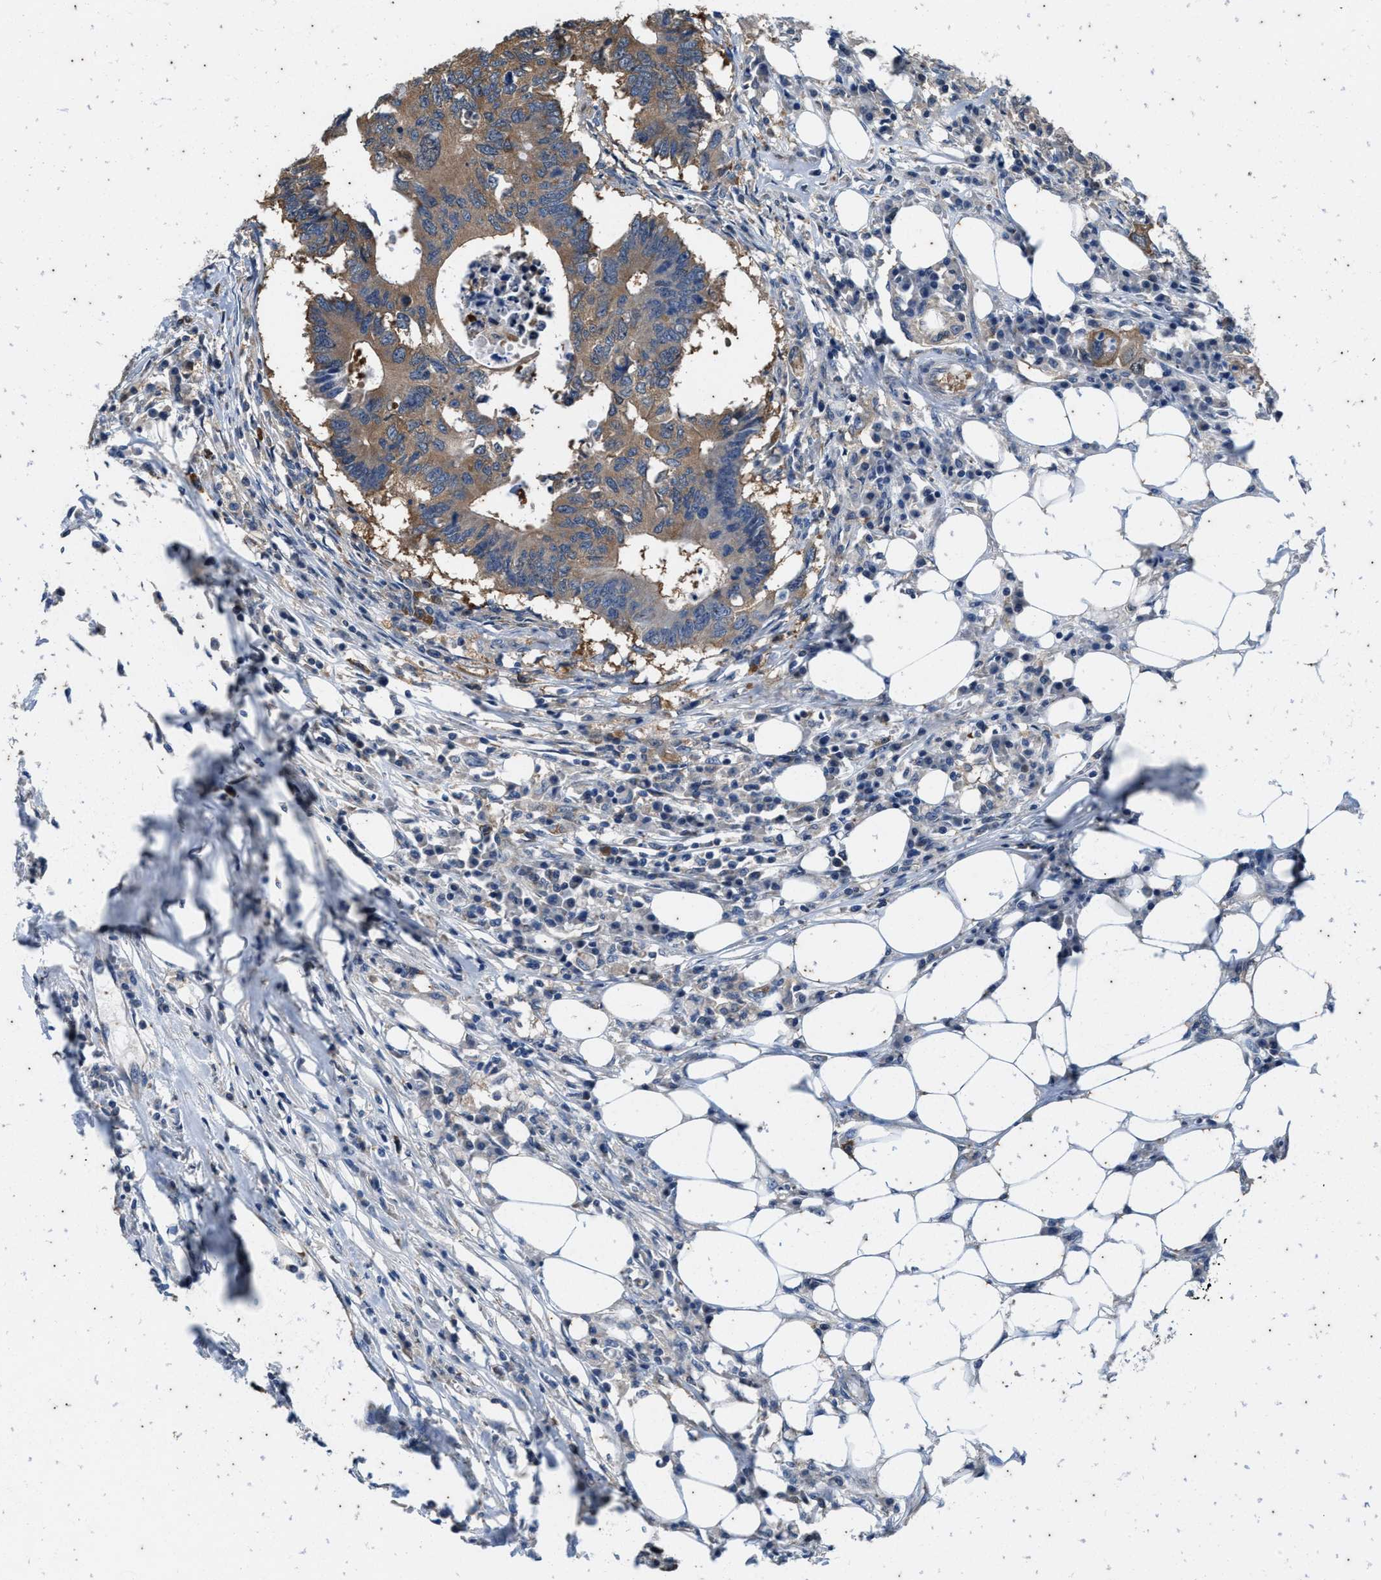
{"staining": {"intensity": "moderate", "quantity": ">75%", "location": "cytoplasmic/membranous"}, "tissue": "colorectal cancer", "cell_type": "Tumor cells", "image_type": "cancer", "snomed": [{"axis": "morphology", "description": "Adenocarcinoma, NOS"}, {"axis": "topography", "description": "Colon"}], "caption": "Protein expression analysis of adenocarcinoma (colorectal) exhibits moderate cytoplasmic/membranous positivity in approximately >75% of tumor cells. (Brightfield microscopy of DAB IHC at high magnification).", "gene": "COX19", "patient": {"sex": "male", "age": 71}}